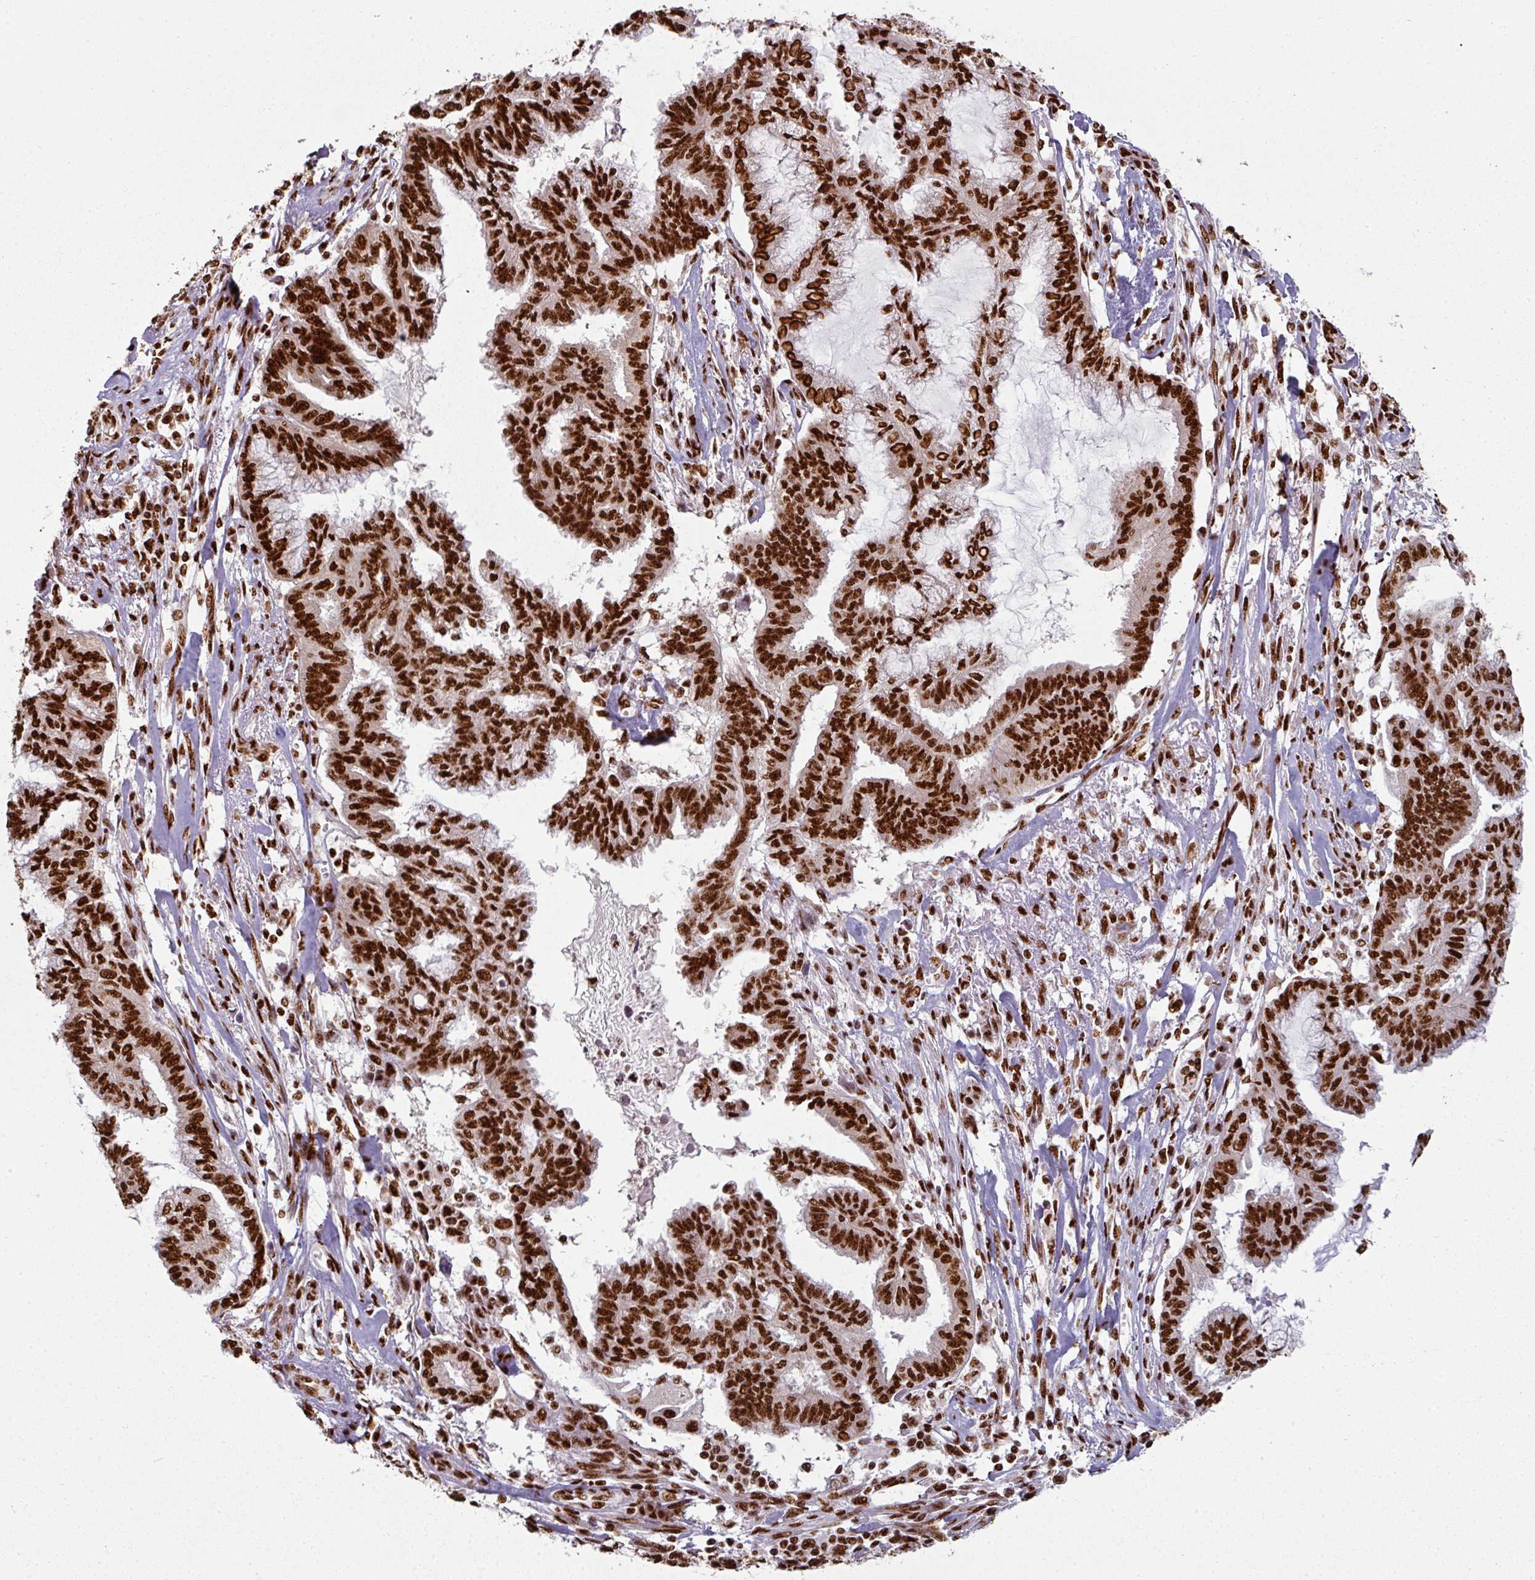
{"staining": {"intensity": "strong", "quantity": ">75%", "location": "nuclear"}, "tissue": "endometrial cancer", "cell_type": "Tumor cells", "image_type": "cancer", "snomed": [{"axis": "morphology", "description": "Adenocarcinoma, NOS"}, {"axis": "topography", "description": "Endometrium"}], "caption": "The histopathology image exhibits immunohistochemical staining of endometrial cancer. There is strong nuclear expression is appreciated in about >75% of tumor cells.", "gene": "SIK3", "patient": {"sex": "female", "age": 86}}